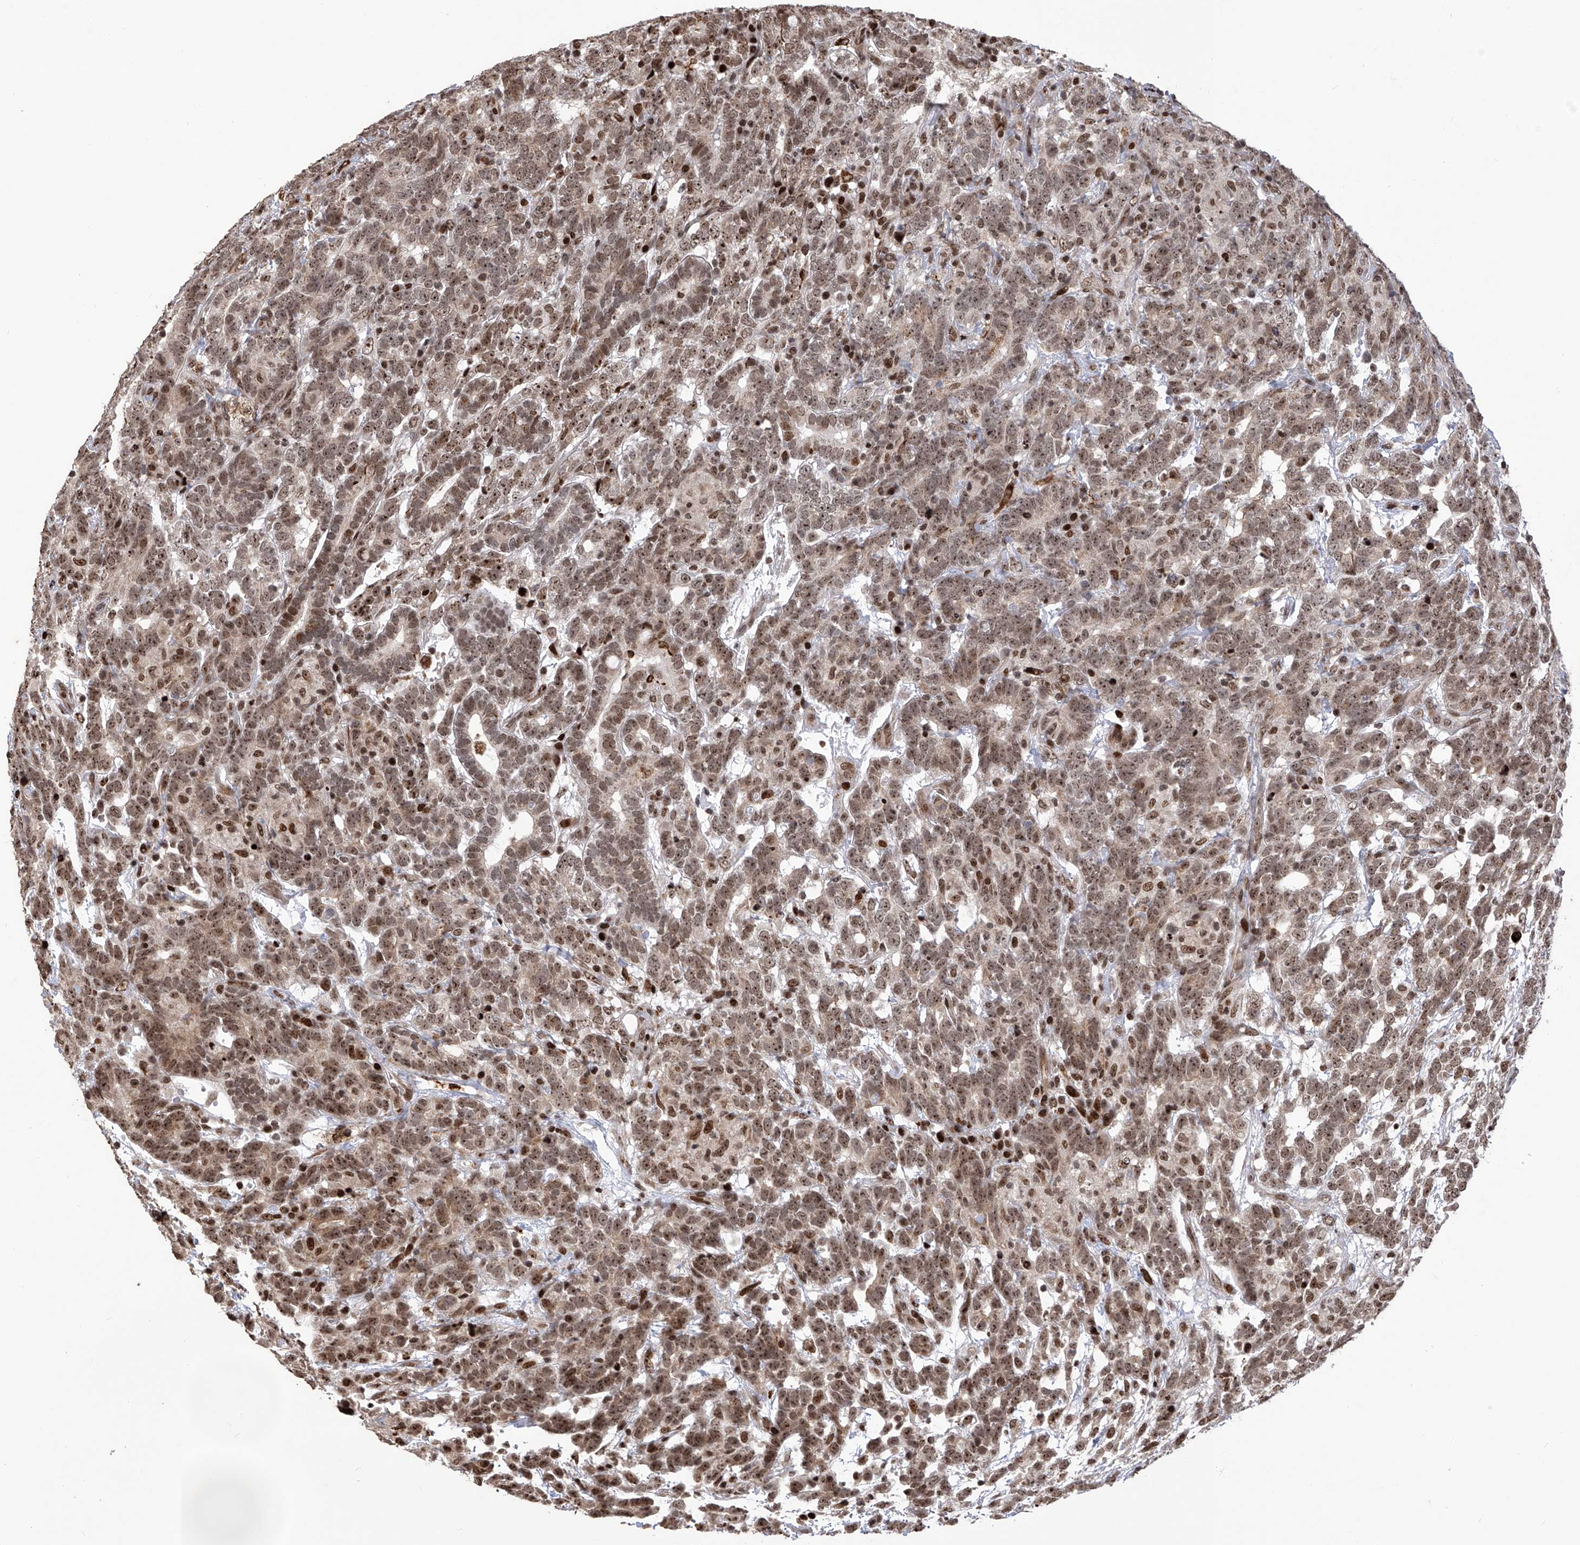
{"staining": {"intensity": "moderate", "quantity": ">75%", "location": "nuclear"}, "tissue": "testis cancer", "cell_type": "Tumor cells", "image_type": "cancer", "snomed": [{"axis": "morphology", "description": "Carcinoma, Embryonal, NOS"}, {"axis": "topography", "description": "Testis"}], "caption": "Testis cancer (embryonal carcinoma) stained with DAB immunohistochemistry exhibits medium levels of moderate nuclear staining in approximately >75% of tumor cells.", "gene": "PAK1IP1", "patient": {"sex": "male", "age": 26}}